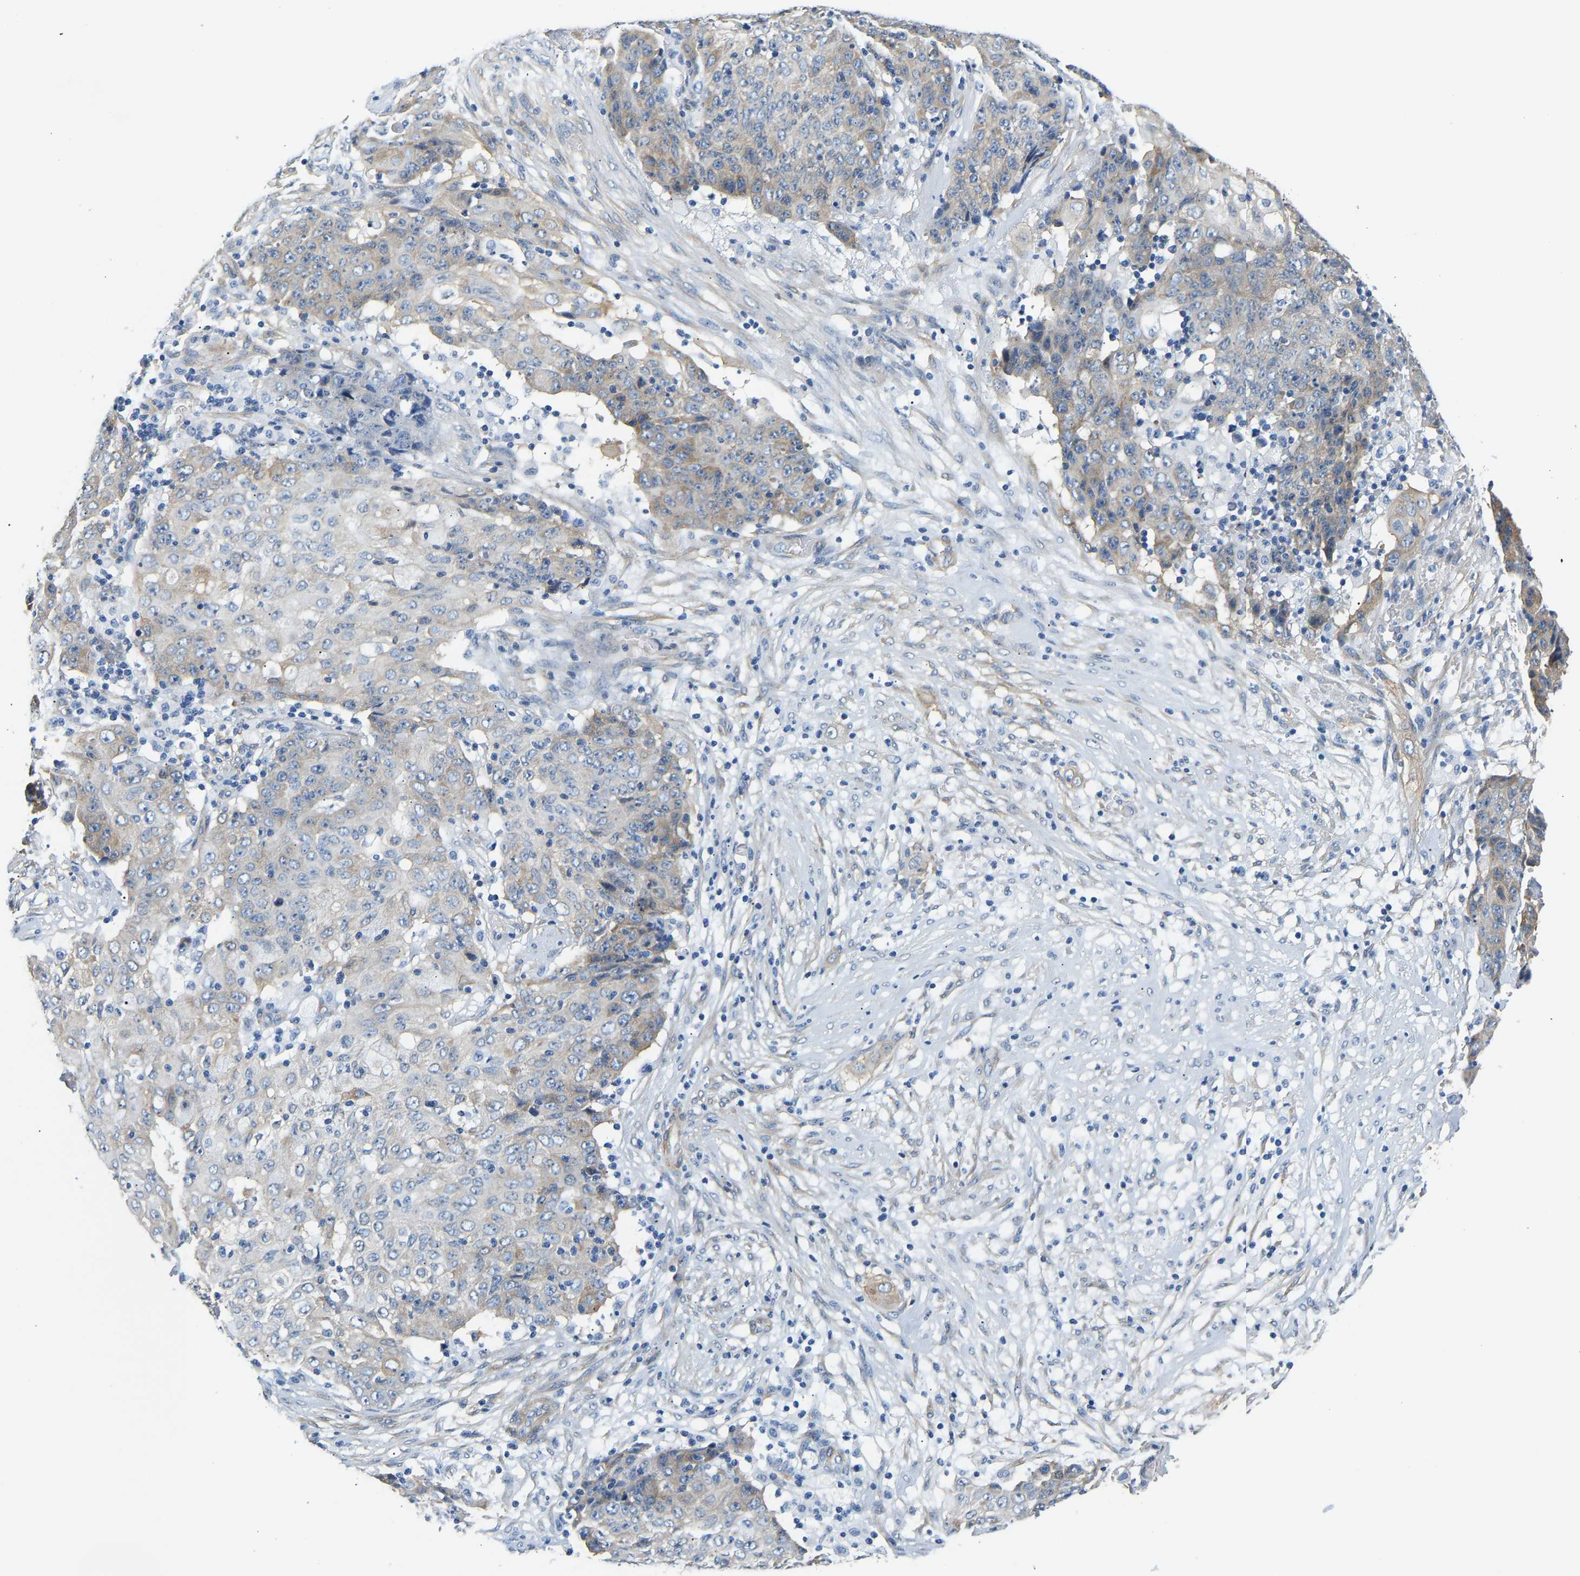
{"staining": {"intensity": "weak", "quantity": "<25%", "location": "cytoplasmic/membranous"}, "tissue": "ovarian cancer", "cell_type": "Tumor cells", "image_type": "cancer", "snomed": [{"axis": "morphology", "description": "Carcinoma, endometroid"}, {"axis": "topography", "description": "Ovary"}], "caption": "Immunohistochemistry (IHC) micrograph of human ovarian cancer stained for a protein (brown), which displays no expression in tumor cells.", "gene": "PAWR", "patient": {"sex": "female", "age": 42}}